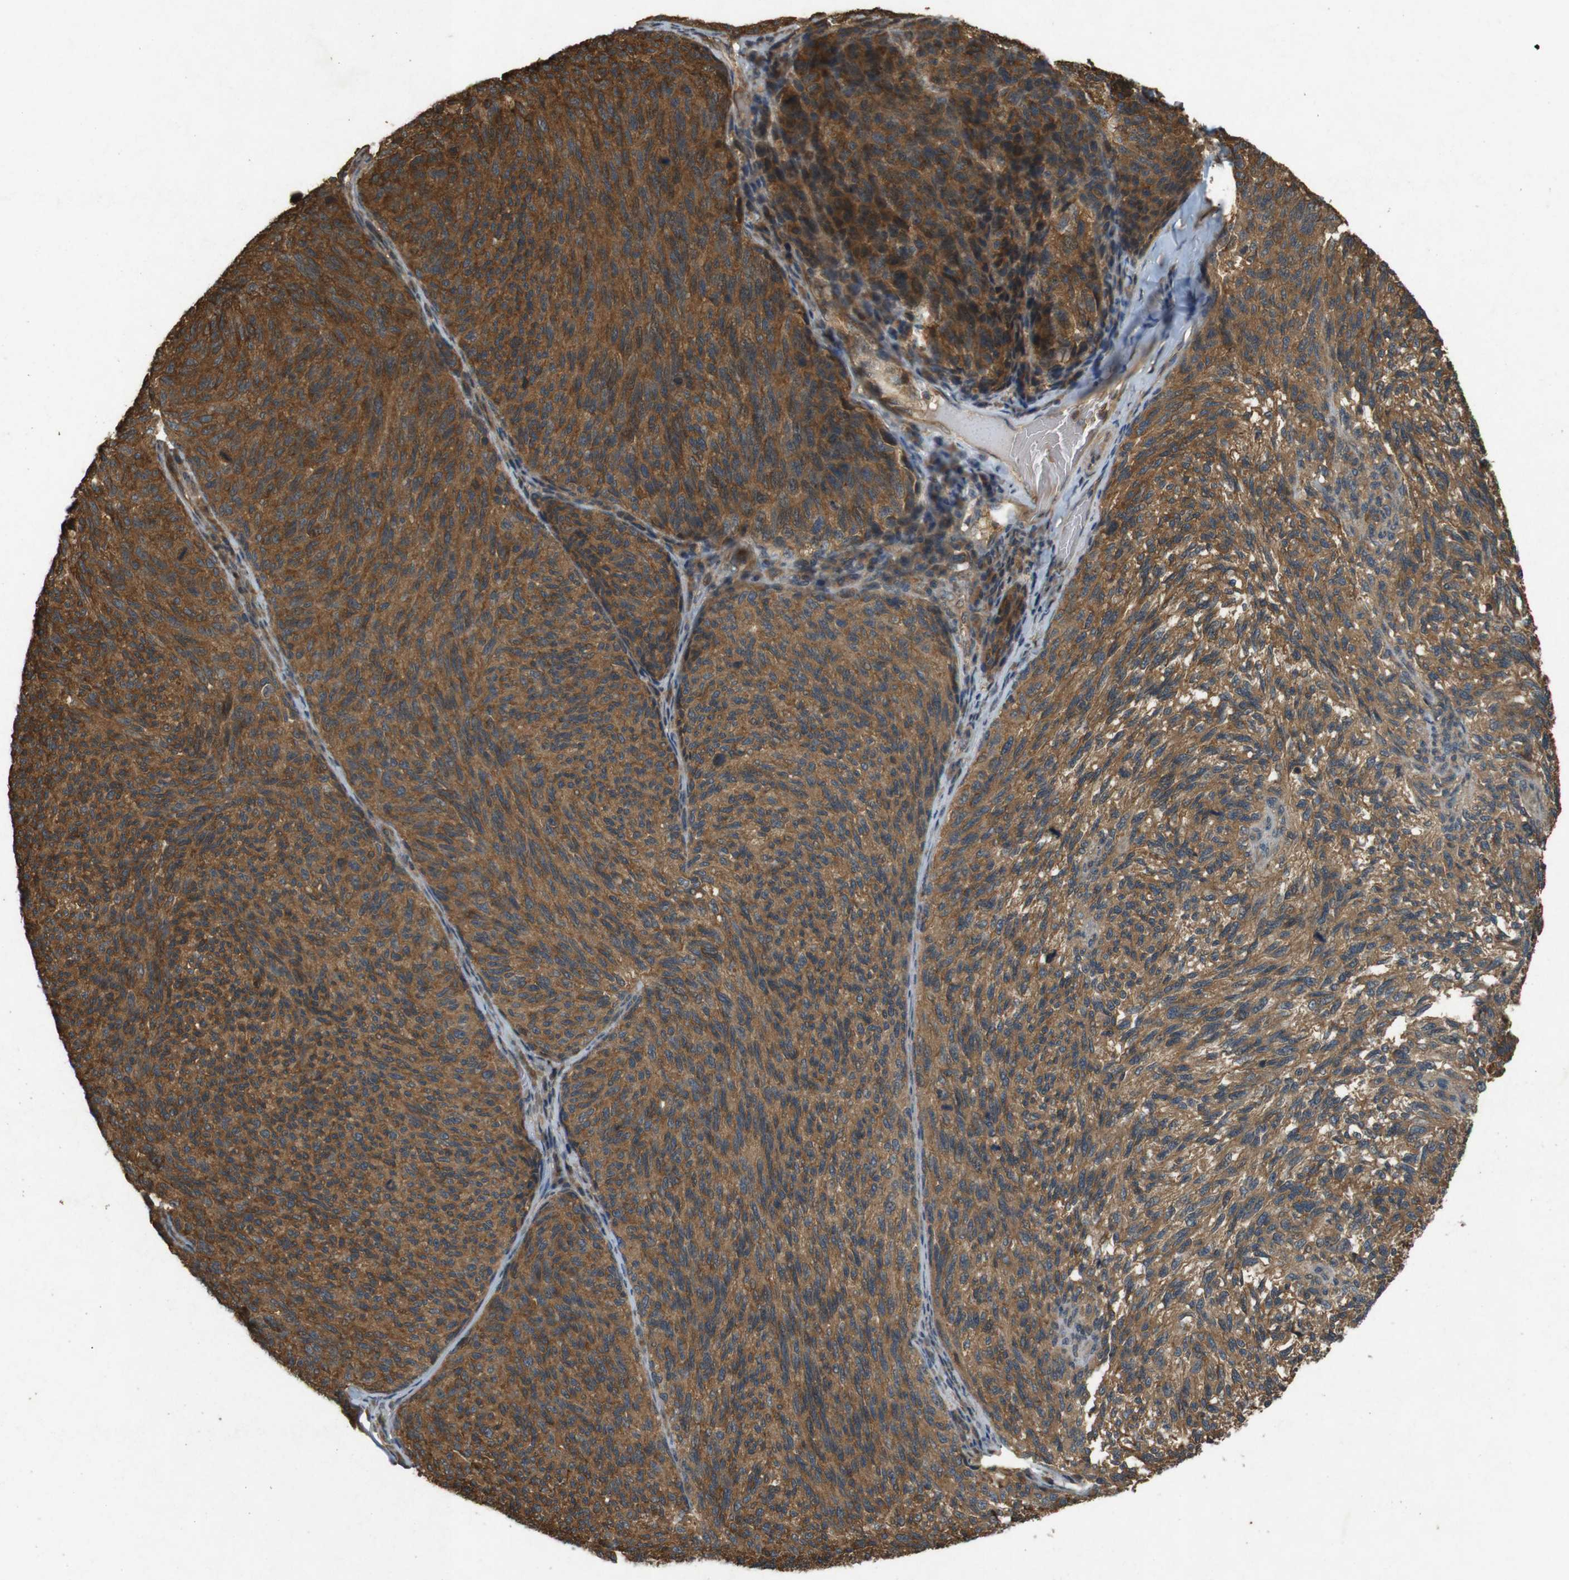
{"staining": {"intensity": "moderate", "quantity": ">75%", "location": "cytoplasmic/membranous"}, "tissue": "melanoma", "cell_type": "Tumor cells", "image_type": "cancer", "snomed": [{"axis": "morphology", "description": "Malignant melanoma, NOS"}, {"axis": "topography", "description": "Skin"}], "caption": "About >75% of tumor cells in human malignant melanoma exhibit moderate cytoplasmic/membranous protein positivity as visualized by brown immunohistochemical staining.", "gene": "TAP1", "patient": {"sex": "female", "age": 73}}